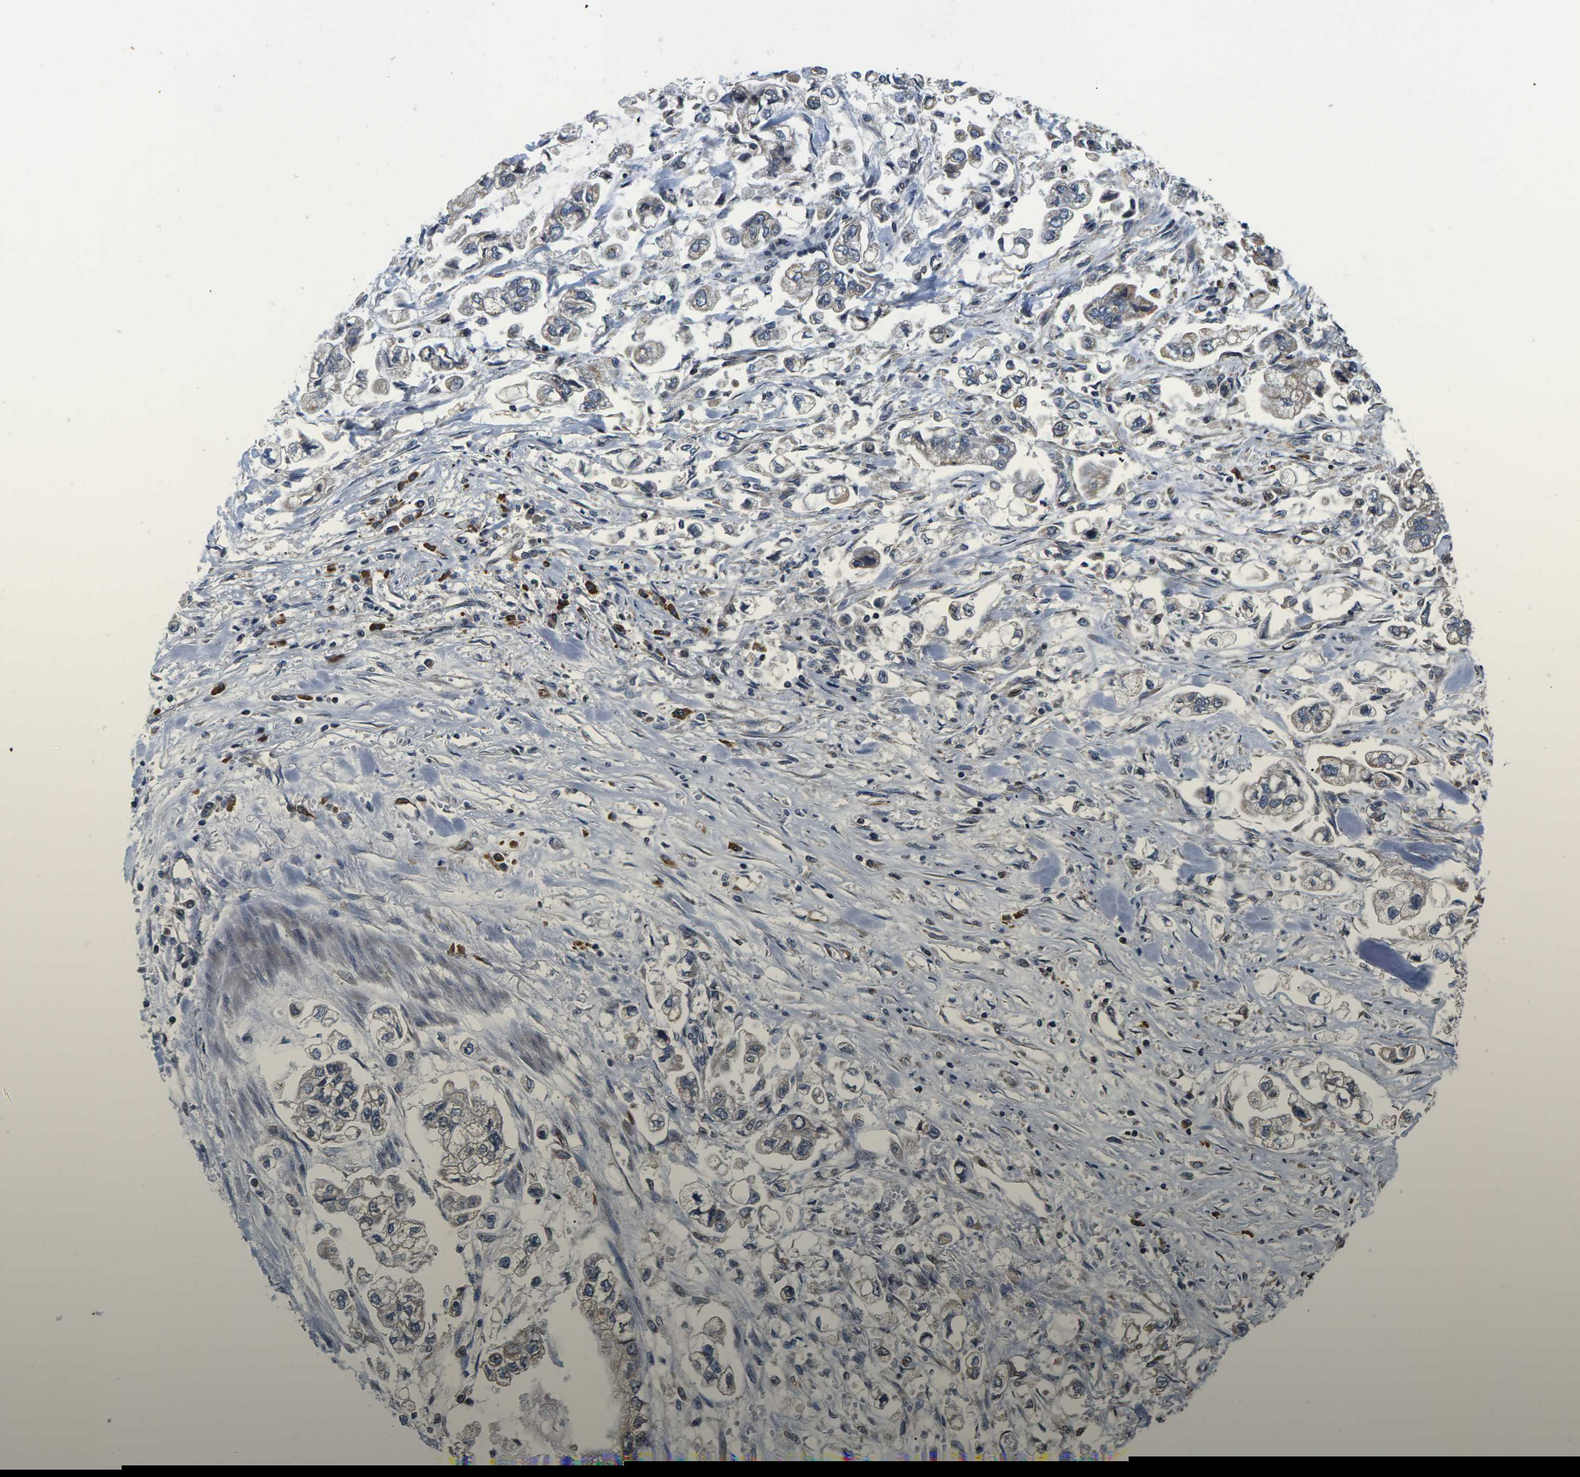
{"staining": {"intensity": "weak", "quantity": "<25%", "location": "cytoplasmic/membranous"}, "tissue": "stomach cancer", "cell_type": "Tumor cells", "image_type": "cancer", "snomed": [{"axis": "morphology", "description": "Normal tissue, NOS"}, {"axis": "morphology", "description": "Adenocarcinoma, NOS"}, {"axis": "topography", "description": "Stomach"}], "caption": "This photomicrograph is of stomach cancer stained with immunohistochemistry (IHC) to label a protein in brown with the nuclei are counter-stained blue. There is no expression in tumor cells.", "gene": "CCNE1", "patient": {"sex": "male", "age": 62}}